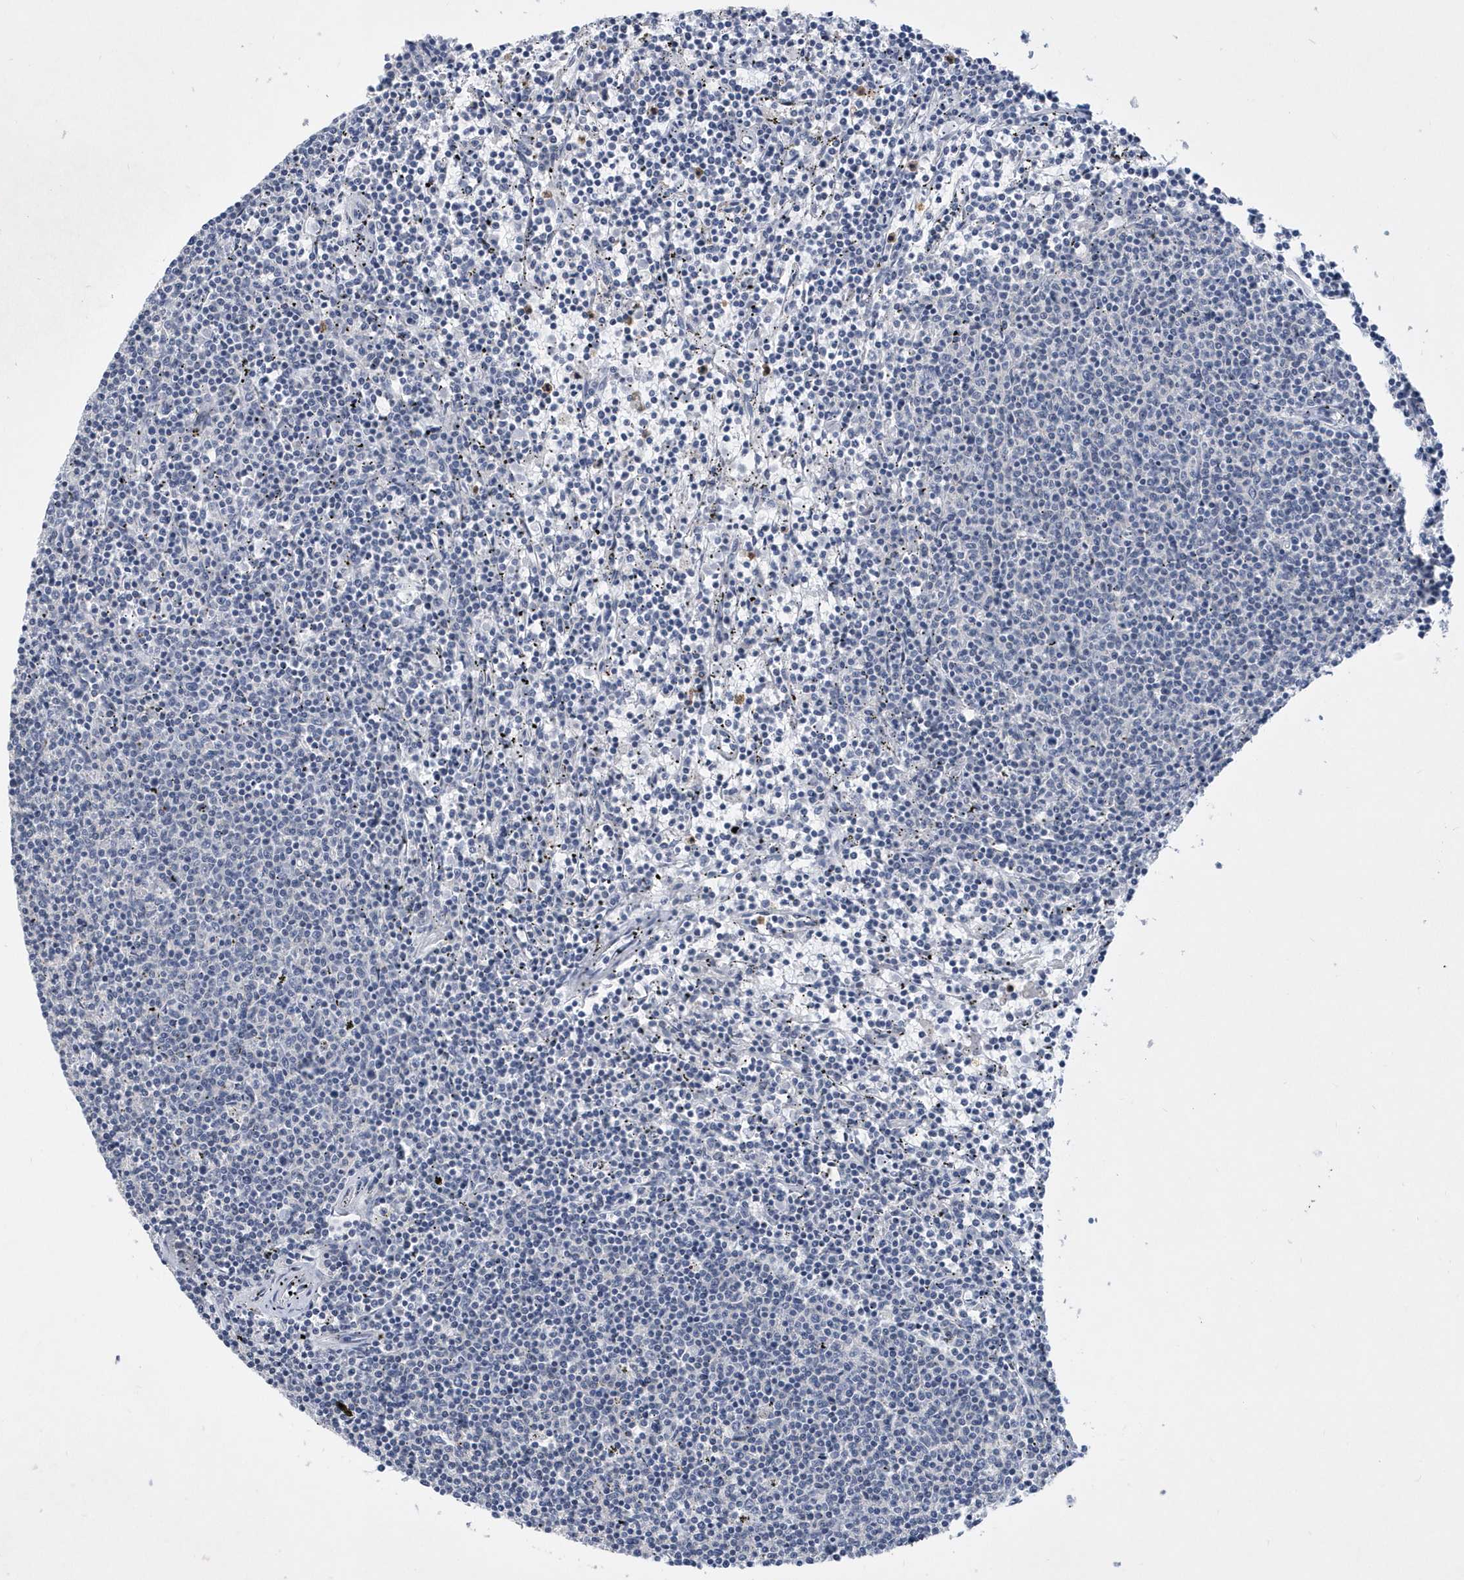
{"staining": {"intensity": "negative", "quantity": "none", "location": "none"}, "tissue": "lymphoma", "cell_type": "Tumor cells", "image_type": "cancer", "snomed": [{"axis": "morphology", "description": "Malignant lymphoma, non-Hodgkin's type, Low grade"}, {"axis": "topography", "description": "Spleen"}], "caption": "Immunohistochemical staining of lymphoma reveals no significant positivity in tumor cells. (Brightfield microscopy of DAB (3,3'-diaminobenzidine) IHC at high magnification).", "gene": "SRGAP3", "patient": {"sex": "female", "age": 50}}